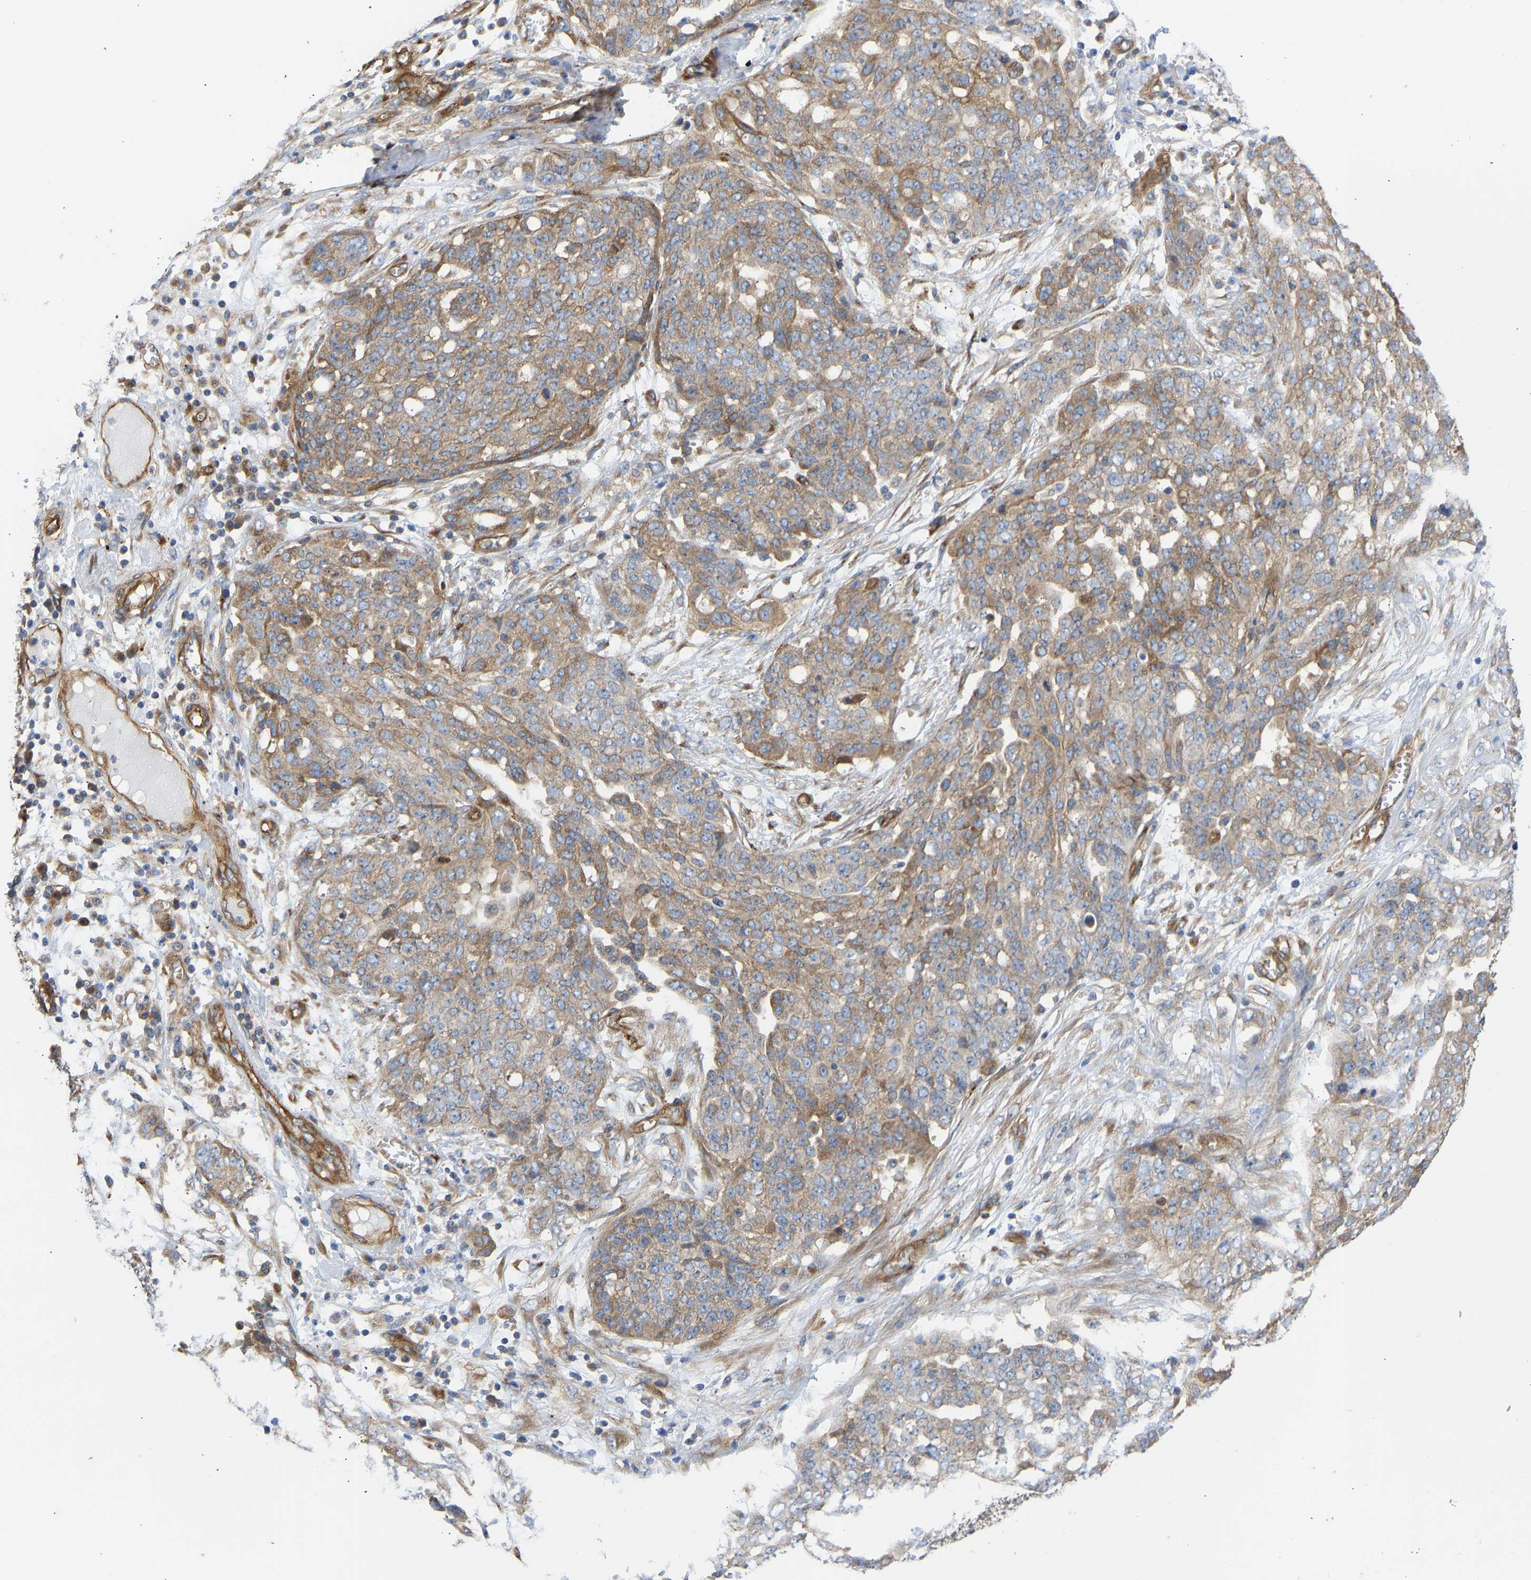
{"staining": {"intensity": "moderate", "quantity": ">75%", "location": "cytoplasmic/membranous"}, "tissue": "ovarian cancer", "cell_type": "Tumor cells", "image_type": "cancer", "snomed": [{"axis": "morphology", "description": "Cystadenocarcinoma, serous, NOS"}, {"axis": "topography", "description": "Soft tissue"}, {"axis": "topography", "description": "Ovary"}], "caption": "High-magnification brightfield microscopy of ovarian cancer (serous cystadenocarcinoma) stained with DAB (3,3'-diaminobenzidine) (brown) and counterstained with hematoxylin (blue). tumor cells exhibit moderate cytoplasmic/membranous expression is appreciated in approximately>75% of cells. Ihc stains the protein in brown and the nuclei are stained blue.", "gene": "MYO1C", "patient": {"sex": "female", "age": 57}}